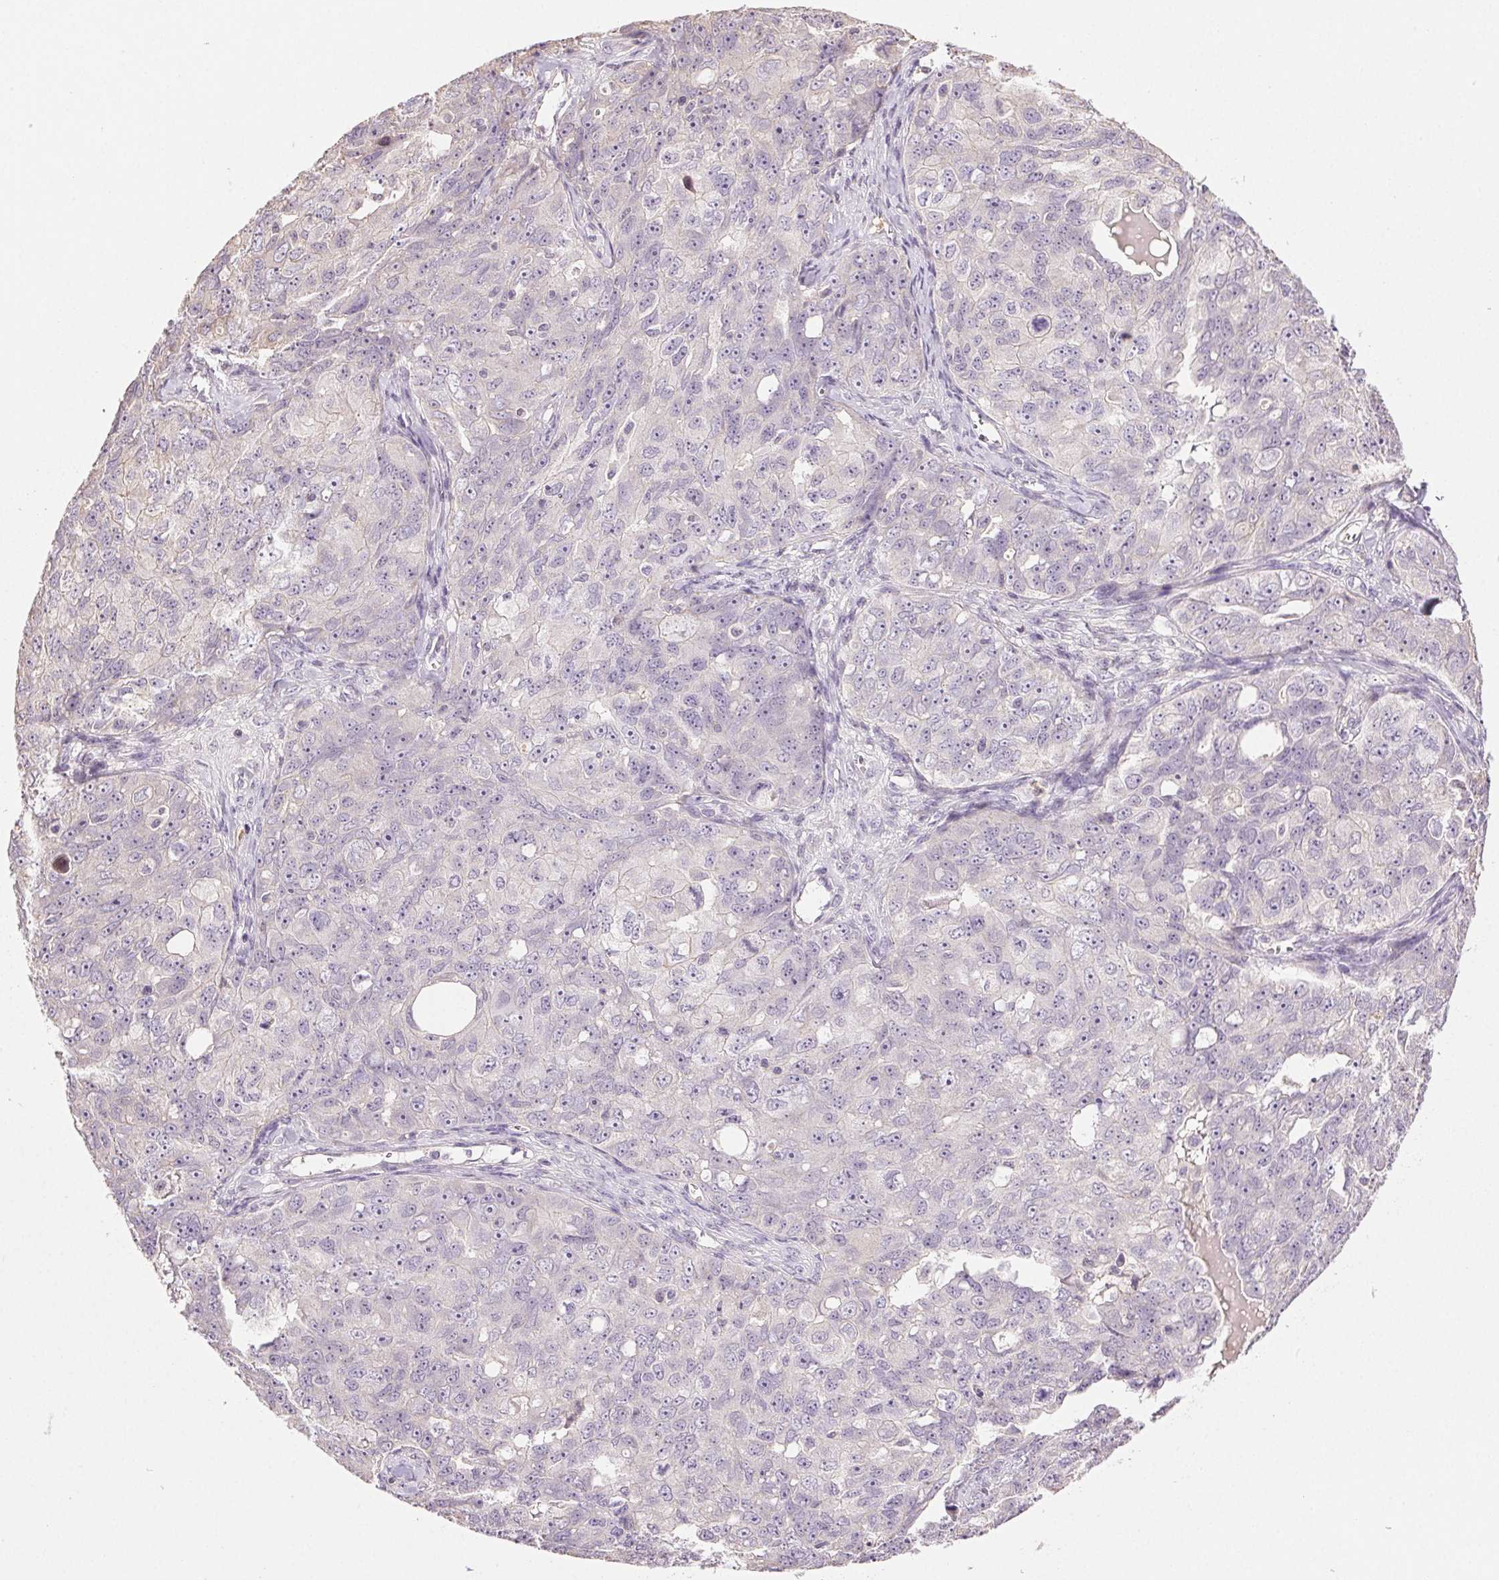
{"staining": {"intensity": "negative", "quantity": "none", "location": "none"}, "tissue": "ovarian cancer", "cell_type": "Tumor cells", "image_type": "cancer", "snomed": [{"axis": "morphology", "description": "Carcinoma, endometroid"}, {"axis": "topography", "description": "Ovary"}], "caption": "An immunohistochemistry (IHC) photomicrograph of ovarian cancer is shown. There is no staining in tumor cells of ovarian cancer.", "gene": "TMEM253", "patient": {"sex": "female", "age": 70}}